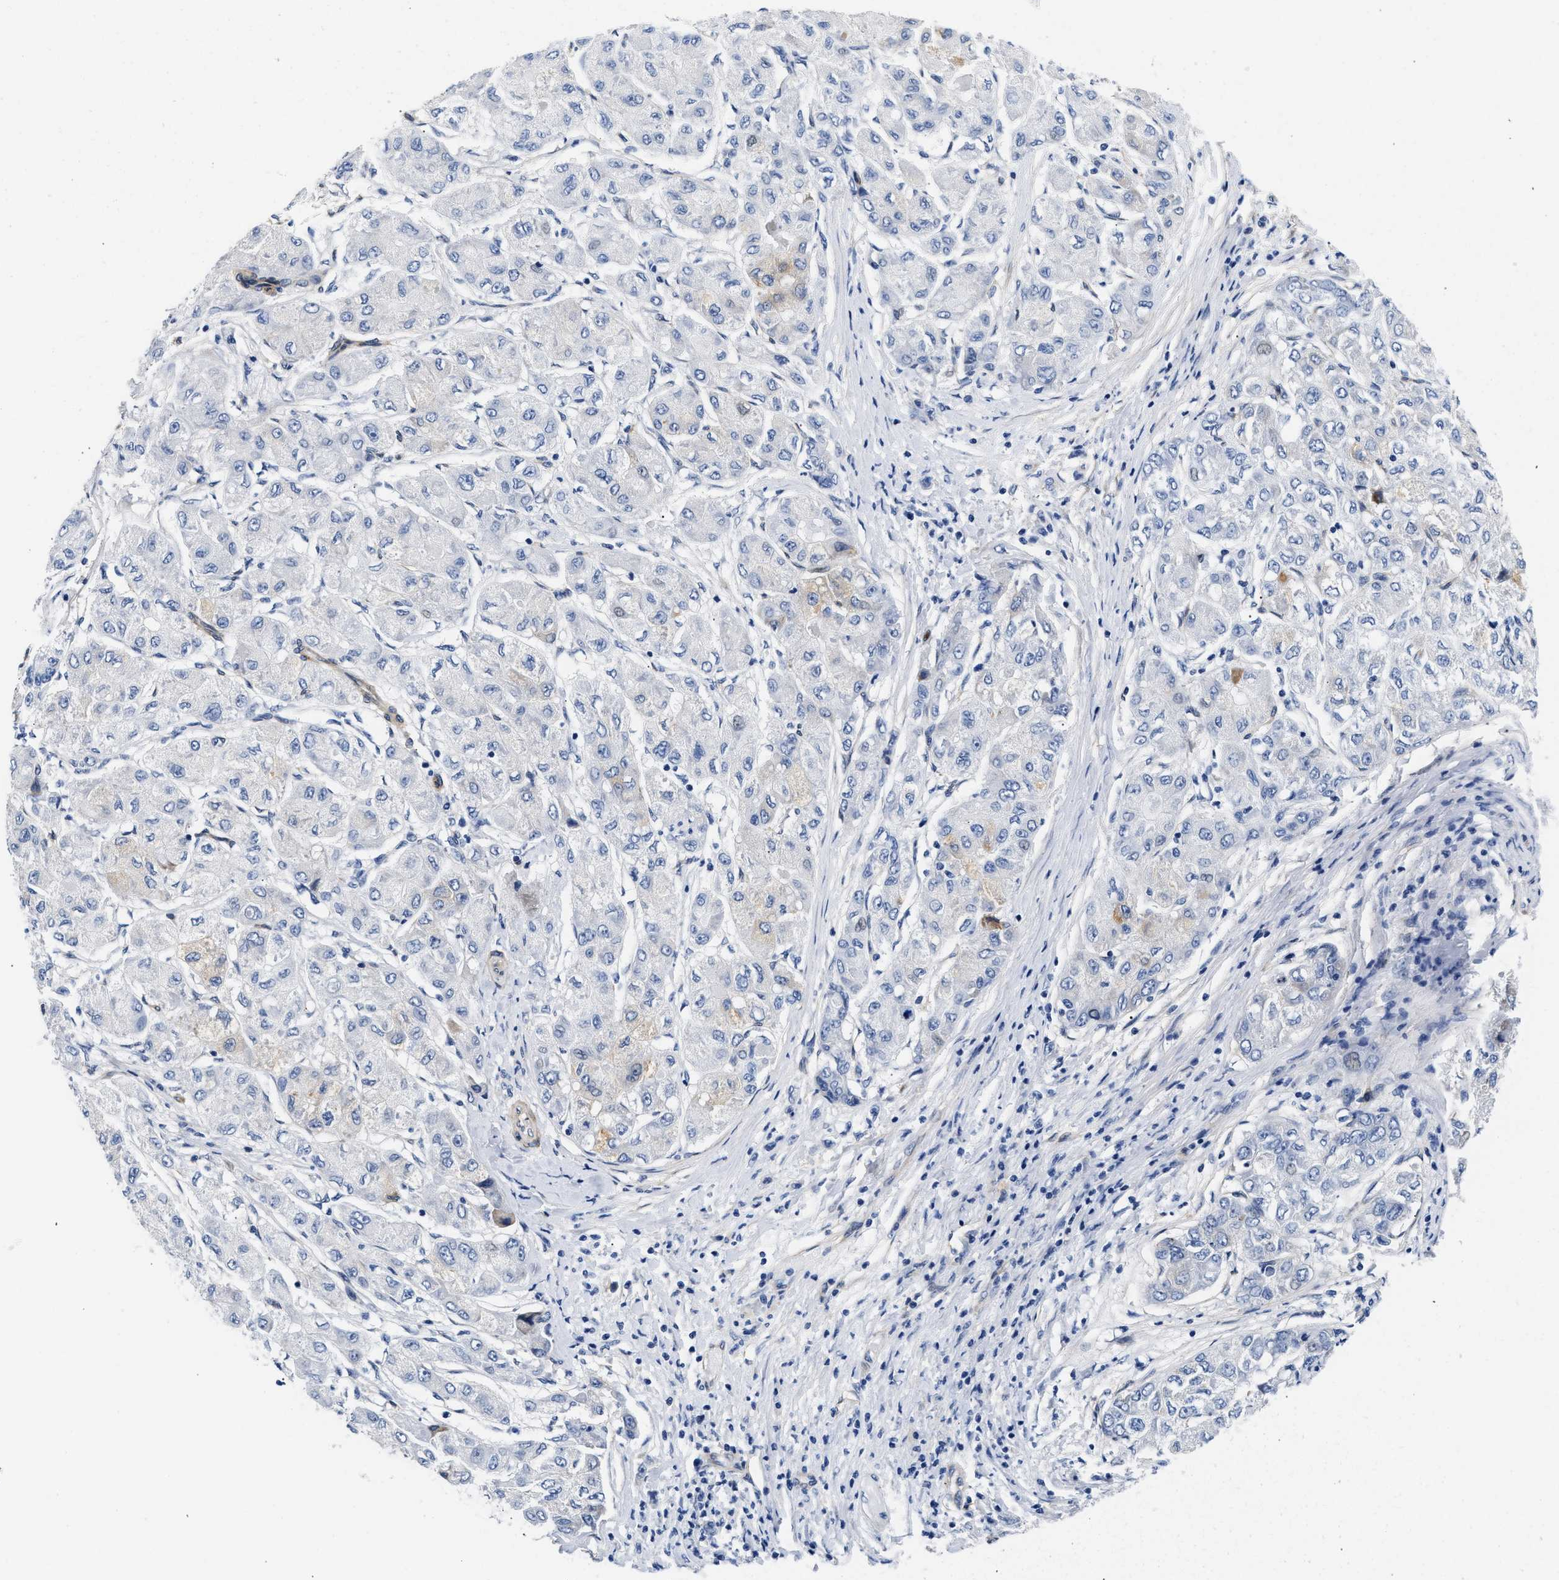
{"staining": {"intensity": "moderate", "quantity": "<25%", "location": "cytoplasmic/membranous"}, "tissue": "liver cancer", "cell_type": "Tumor cells", "image_type": "cancer", "snomed": [{"axis": "morphology", "description": "Carcinoma, Hepatocellular, NOS"}, {"axis": "topography", "description": "Liver"}], "caption": "Protein staining of liver hepatocellular carcinoma tissue exhibits moderate cytoplasmic/membranous staining in approximately <25% of tumor cells. Ihc stains the protein of interest in brown and the nuclei are stained blue.", "gene": "TRIM29", "patient": {"sex": "male", "age": 80}}